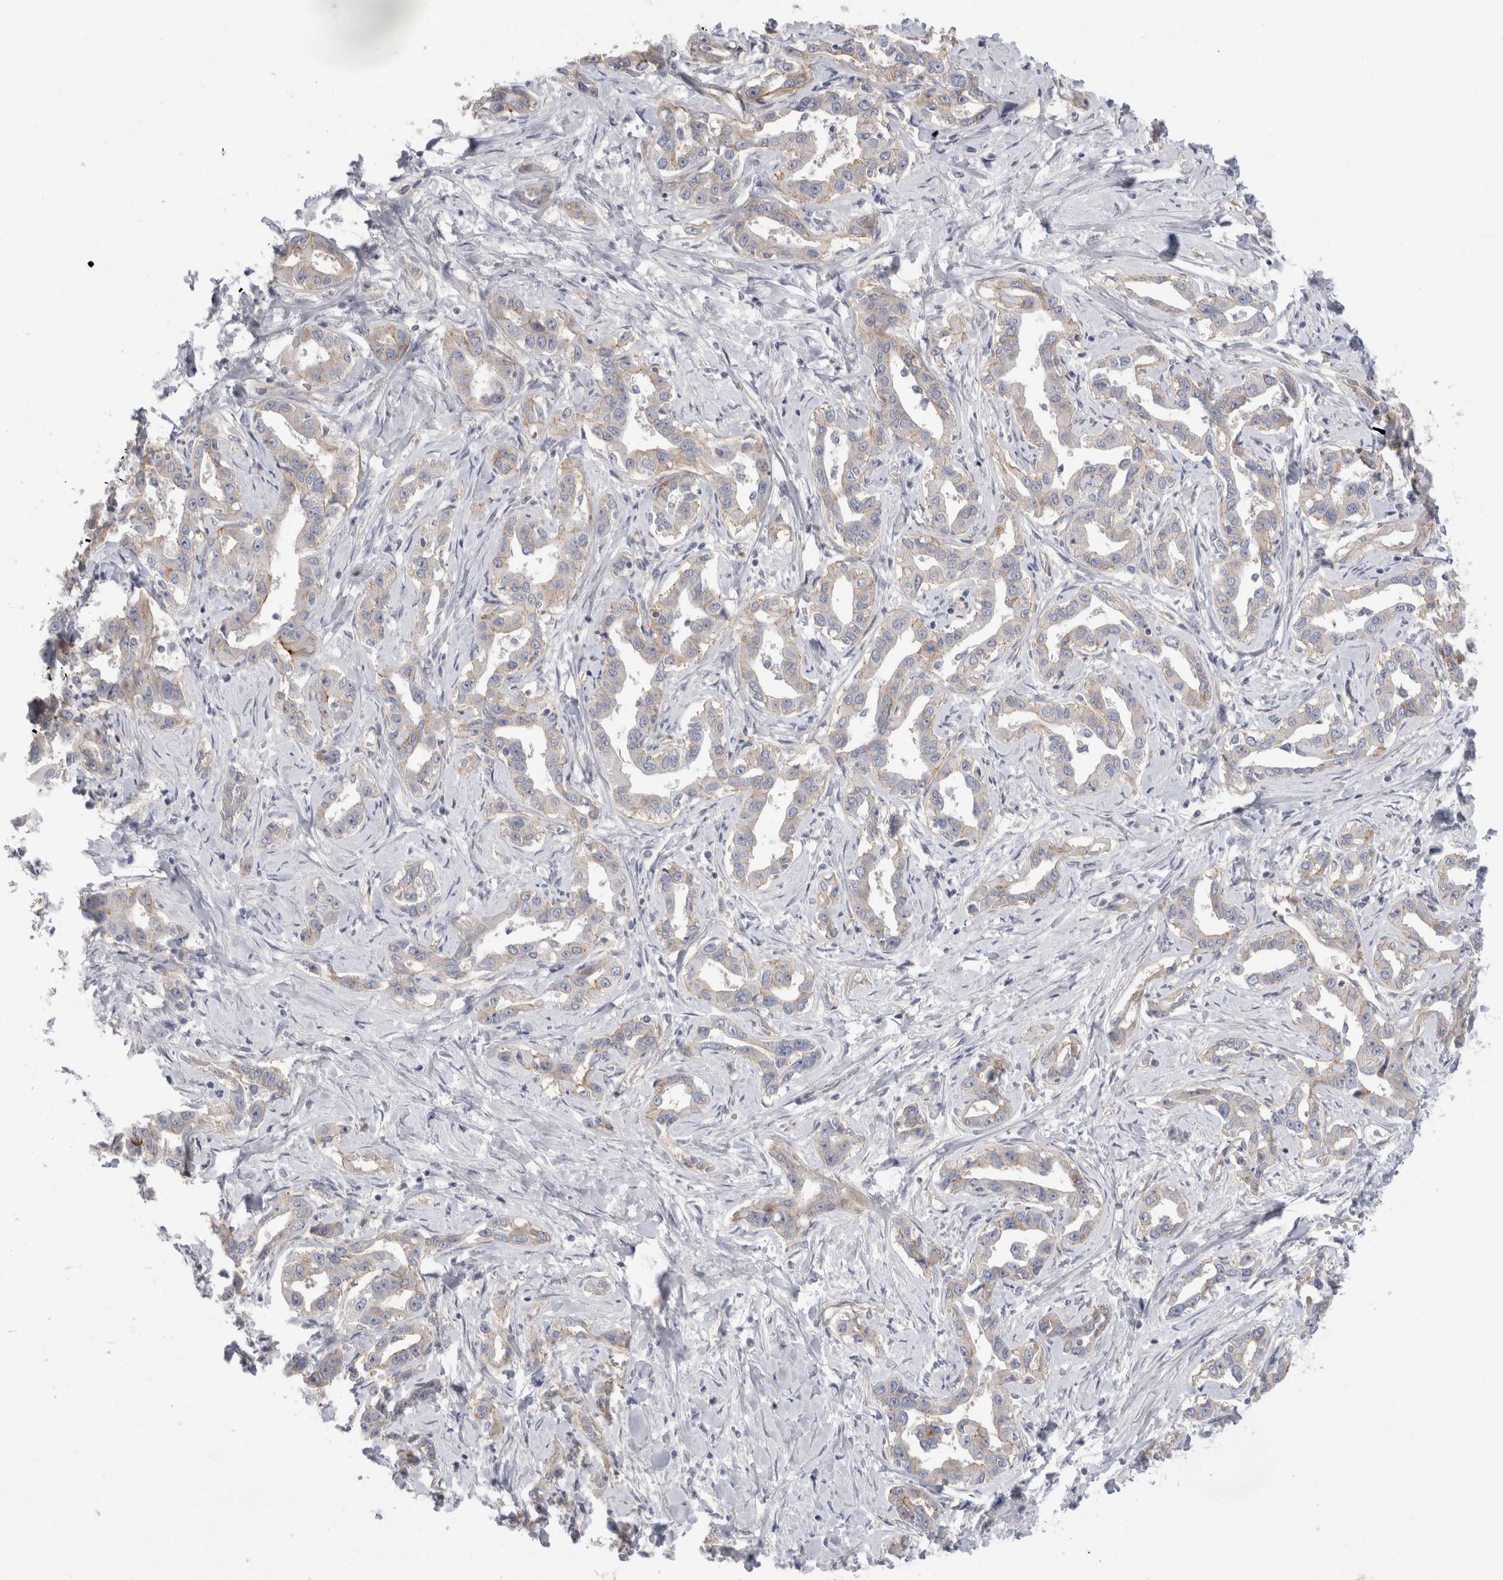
{"staining": {"intensity": "weak", "quantity": "<25%", "location": "cytoplasmic/membranous"}, "tissue": "liver cancer", "cell_type": "Tumor cells", "image_type": "cancer", "snomed": [{"axis": "morphology", "description": "Cholangiocarcinoma"}, {"axis": "topography", "description": "Liver"}], "caption": "This photomicrograph is of cholangiocarcinoma (liver) stained with immunohistochemistry (IHC) to label a protein in brown with the nuclei are counter-stained blue. There is no expression in tumor cells. Nuclei are stained in blue.", "gene": "VANGL1", "patient": {"sex": "male", "age": 59}}